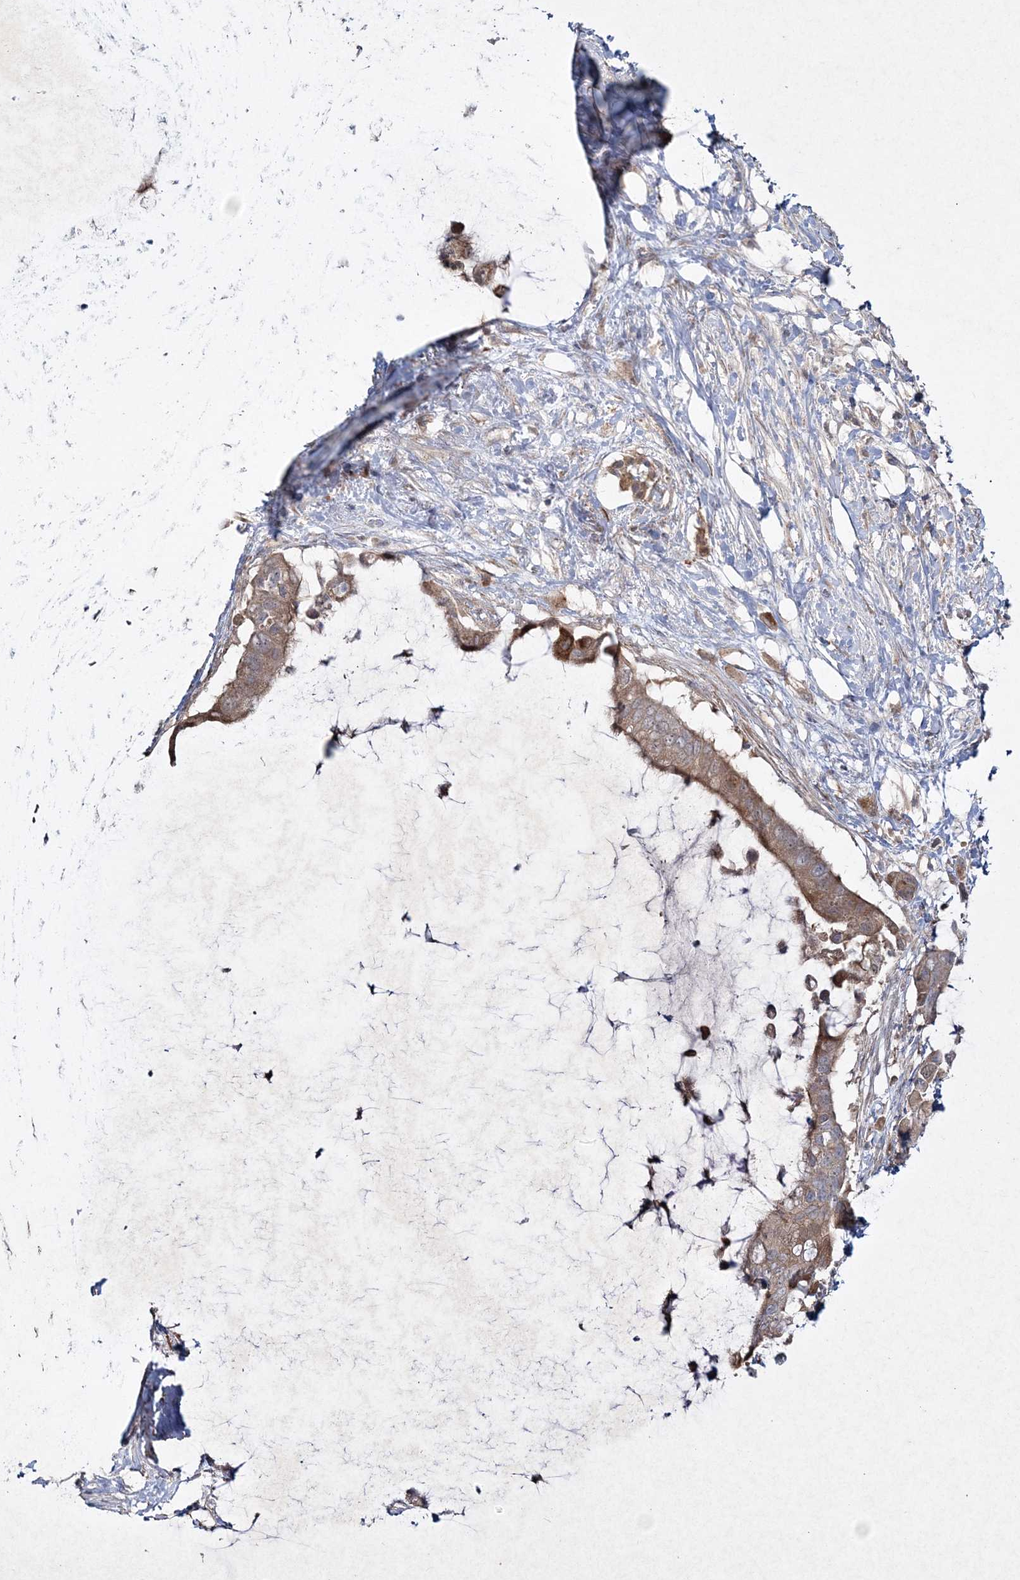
{"staining": {"intensity": "moderate", "quantity": ">75%", "location": "cytoplasmic/membranous"}, "tissue": "pancreatic cancer", "cell_type": "Tumor cells", "image_type": "cancer", "snomed": [{"axis": "morphology", "description": "Adenocarcinoma, NOS"}, {"axis": "topography", "description": "Pancreas"}], "caption": "This photomicrograph reveals immunohistochemistry (IHC) staining of human pancreatic cancer, with medium moderate cytoplasmic/membranous positivity in approximately >75% of tumor cells.", "gene": "MOCS2", "patient": {"sex": "male", "age": 41}}